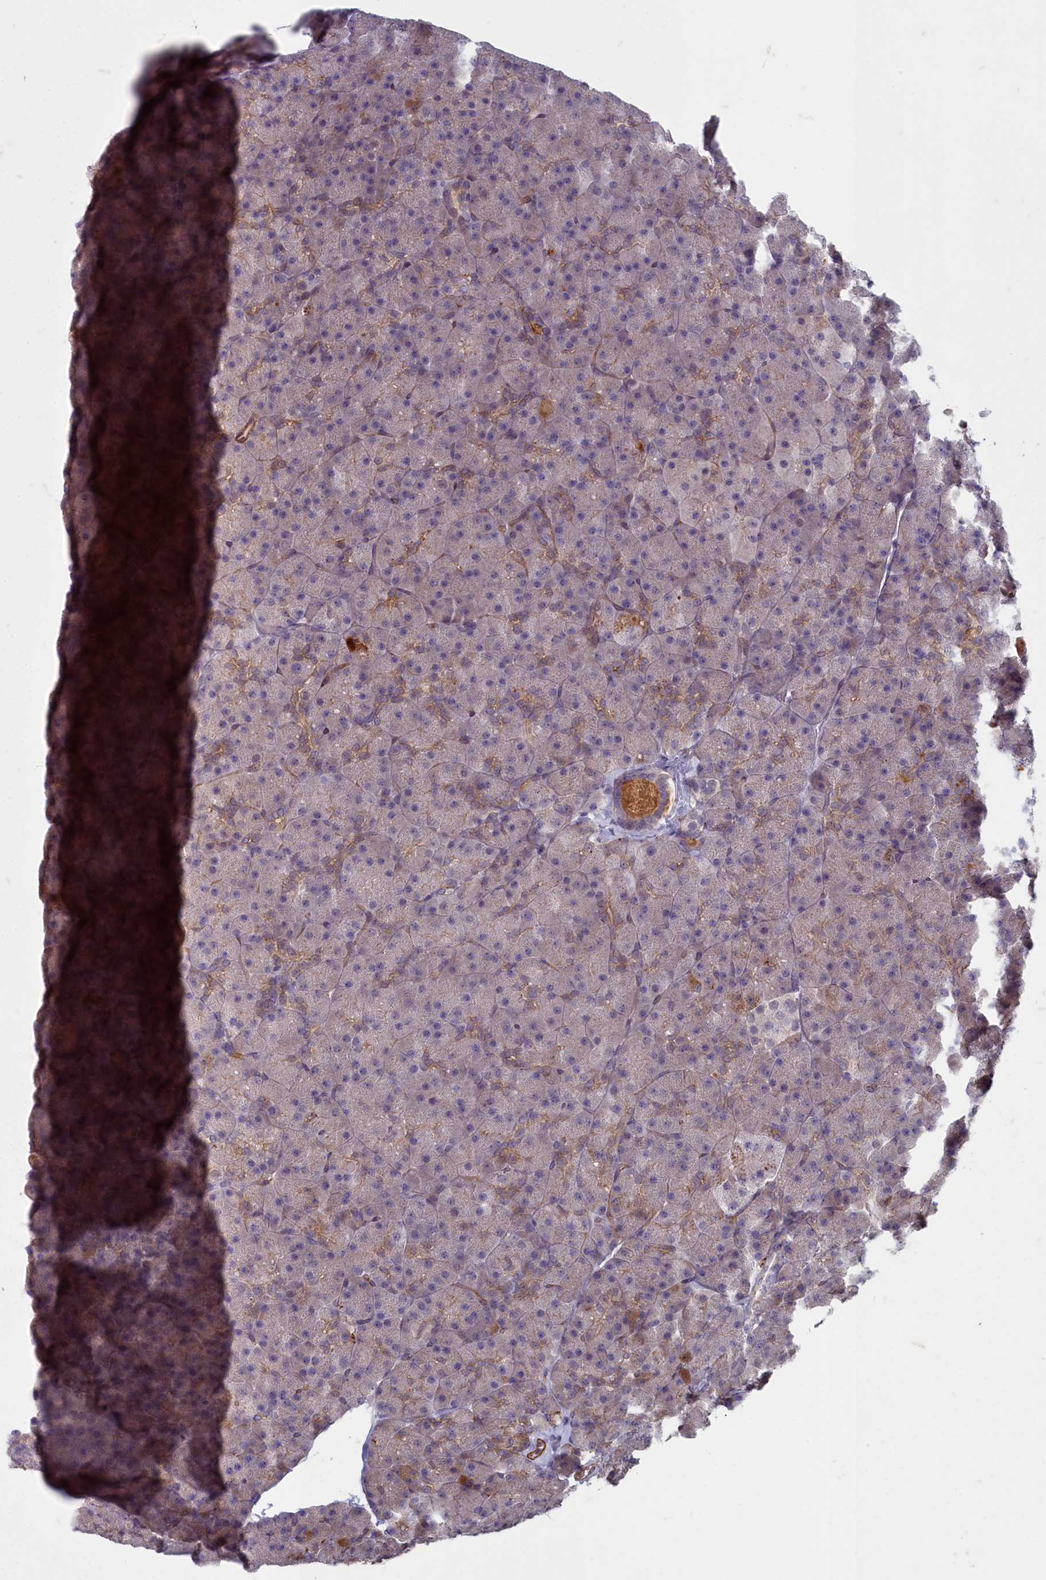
{"staining": {"intensity": "moderate", "quantity": "<25%", "location": "cytoplasmic/membranous"}, "tissue": "pancreas", "cell_type": "Exocrine glandular cells", "image_type": "normal", "snomed": [{"axis": "morphology", "description": "Normal tissue, NOS"}, {"axis": "topography", "description": "Pancreas"}], "caption": "Immunohistochemical staining of unremarkable human pancreas demonstrates low levels of moderate cytoplasmic/membranous staining in approximately <25% of exocrine glandular cells. (IHC, brightfield microscopy, high magnification).", "gene": "ZNF626", "patient": {"sex": "male", "age": 36}}